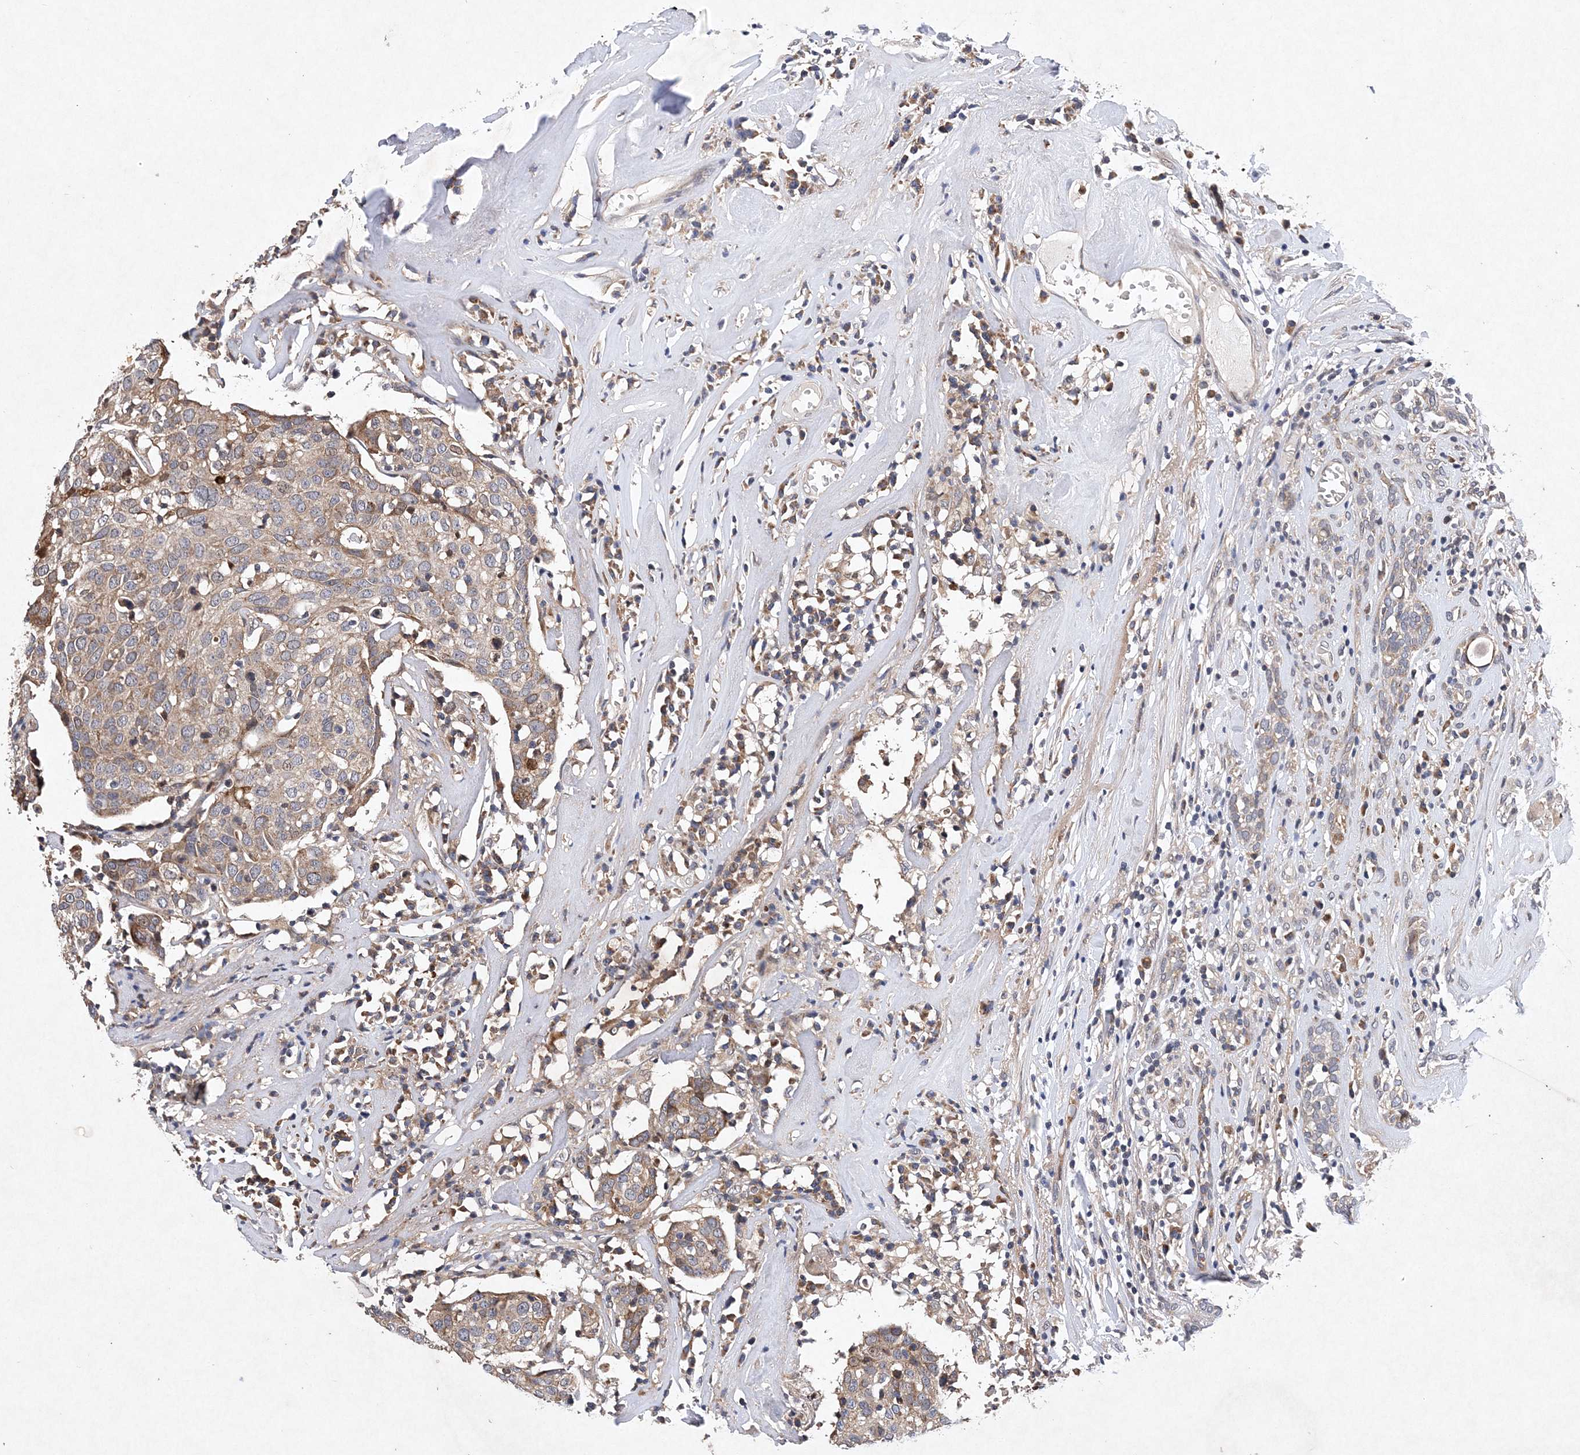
{"staining": {"intensity": "weak", "quantity": ">75%", "location": "cytoplasmic/membranous"}, "tissue": "head and neck cancer", "cell_type": "Tumor cells", "image_type": "cancer", "snomed": [{"axis": "morphology", "description": "Adenocarcinoma, NOS"}, {"axis": "topography", "description": "Salivary gland"}, {"axis": "topography", "description": "Head-Neck"}], "caption": "Immunohistochemical staining of human head and neck cancer demonstrates low levels of weak cytoplasmic/membranous expression in about >75% of tumor cells.", "gene": "PROSER1", "patient": {"sex": "female", "age": 65}}